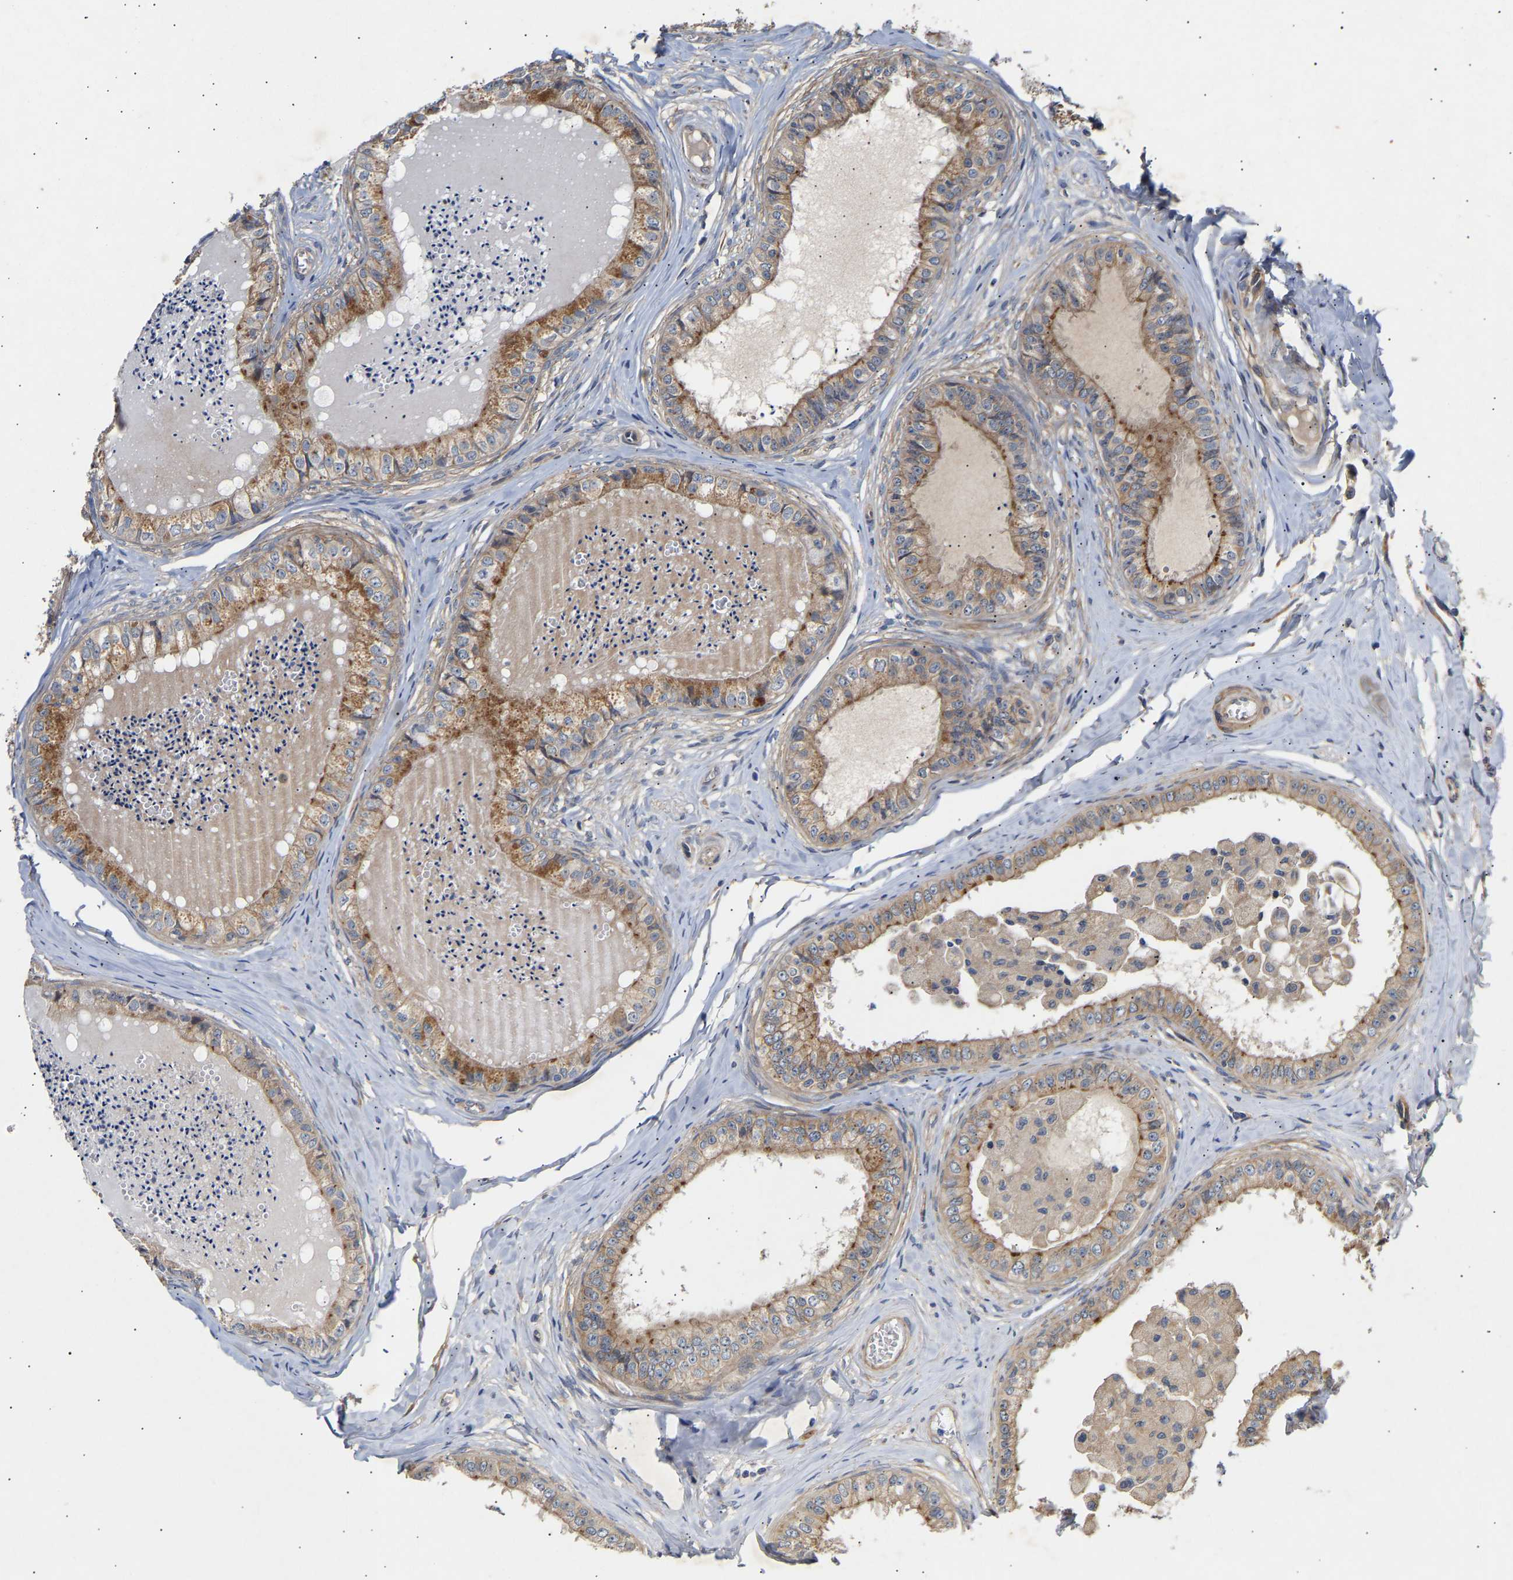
{"staining": {"intensity": "moderate", "quantity": ">75%", "location": "cytoplasmic/membranous"}, "tissue": "epididymis", "cell_type": "Glandular cells", "image_type": "normal", "snomed": [{"axis": "morphology", "description": "Normal tissue, NOS"}, {"axis": "topography", "description": "Epididymis"}], "caption": "This image demonstrates IHC staining of unremarkable human epididymis, with medium moderate cytoplasmic/membranous staining in about >75% of glandular cells.", "gene": "KASH5", "patient": {"sex": "male", "age": 31}}